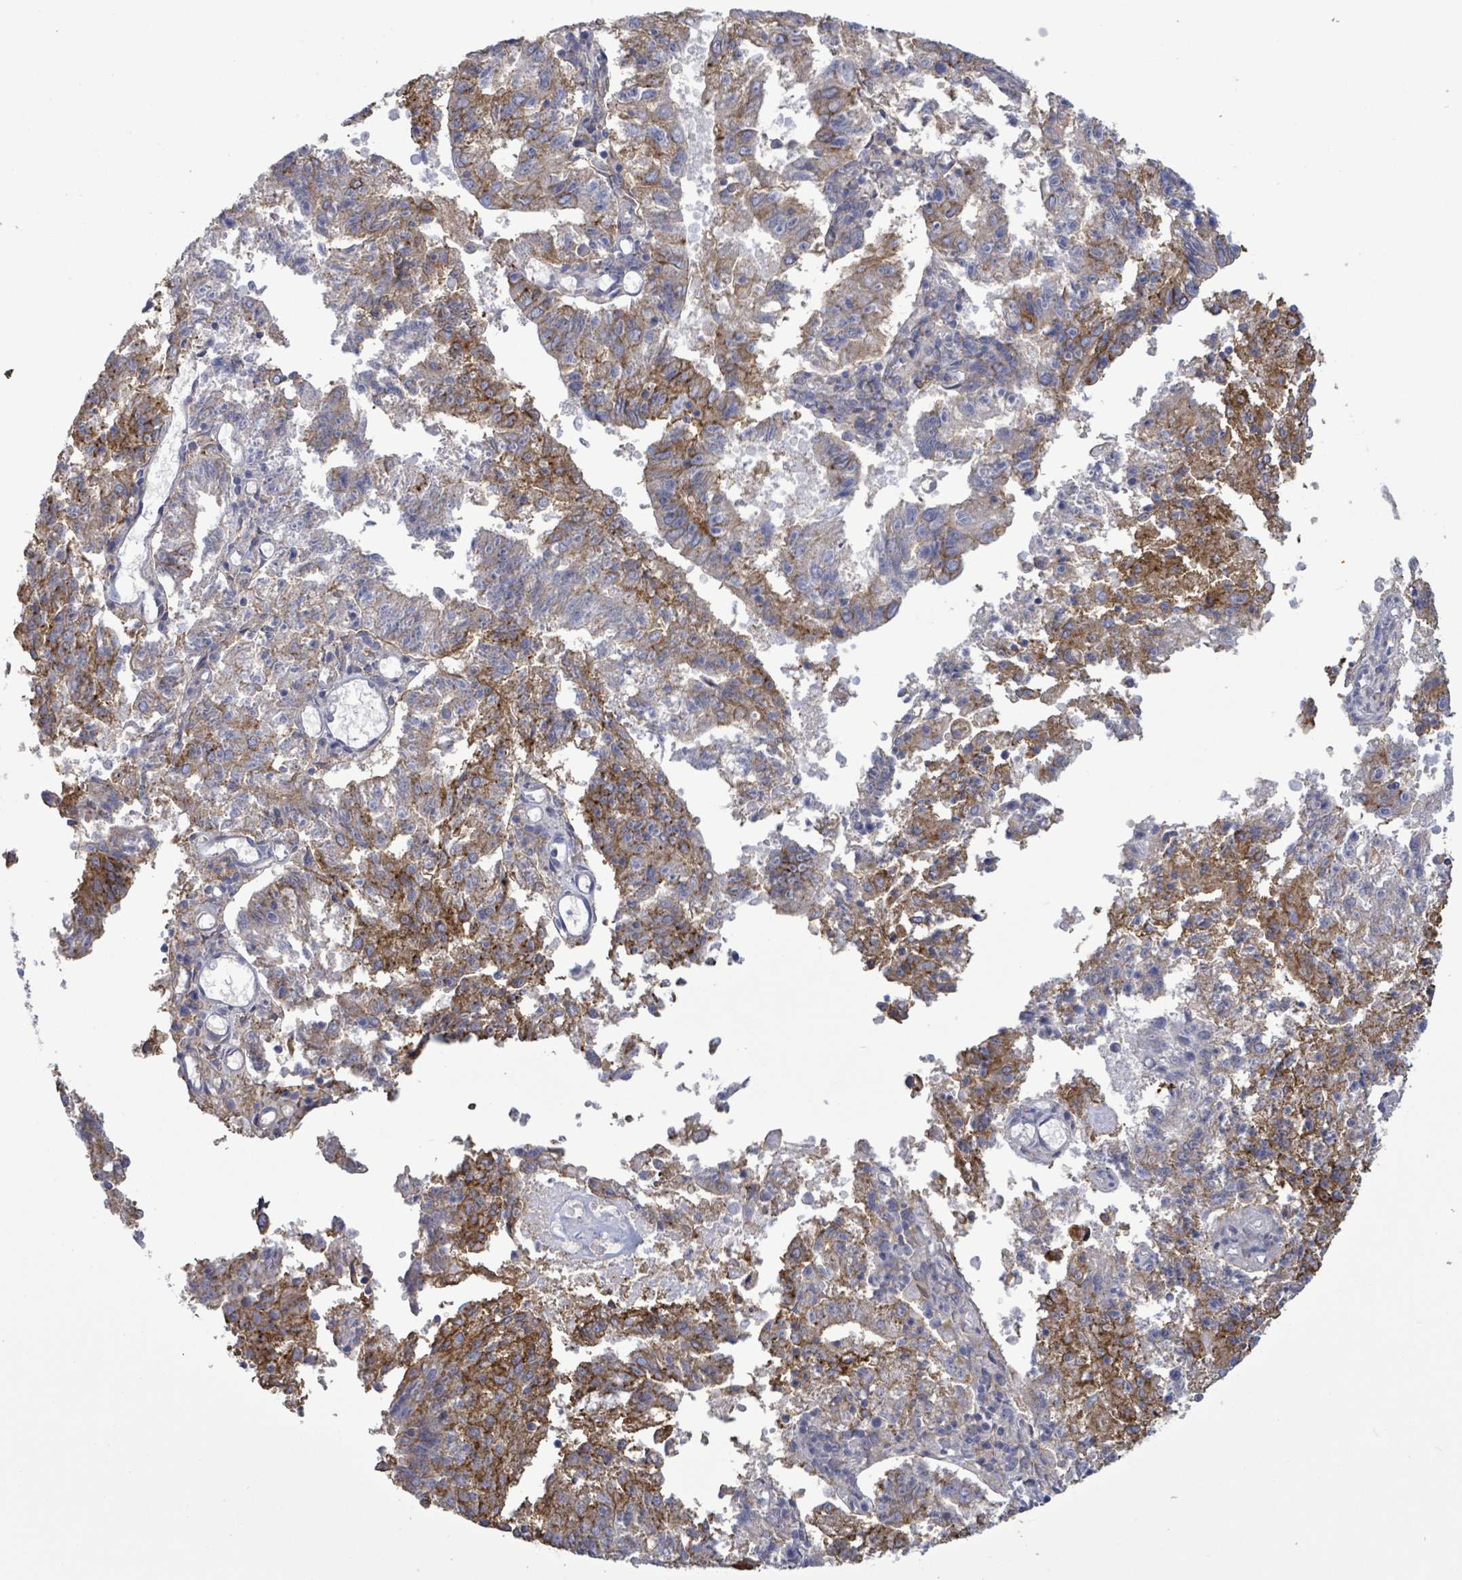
{"staining": {"intensity": "moderate", "quantity": "25%-75%", "location": "cytoplasmic/membranous"}, "tissue": "endometrial cancer", "cell_type": "Tumor cells", "image_type": "cancer", "snomed": [{"axis": "morphology", "description": "Adenocarcinoma, NOS"}, {"axis": "topography", "description": "Endometrium"}], "caption": "A histopathology image of adenocarcinoma (endometrial) stained for a protein displays moderate cytoplasmic/membranous brown staining in tumor cells.", "gene": "BSG", "patient": {"sex": "female", "age": 82}}